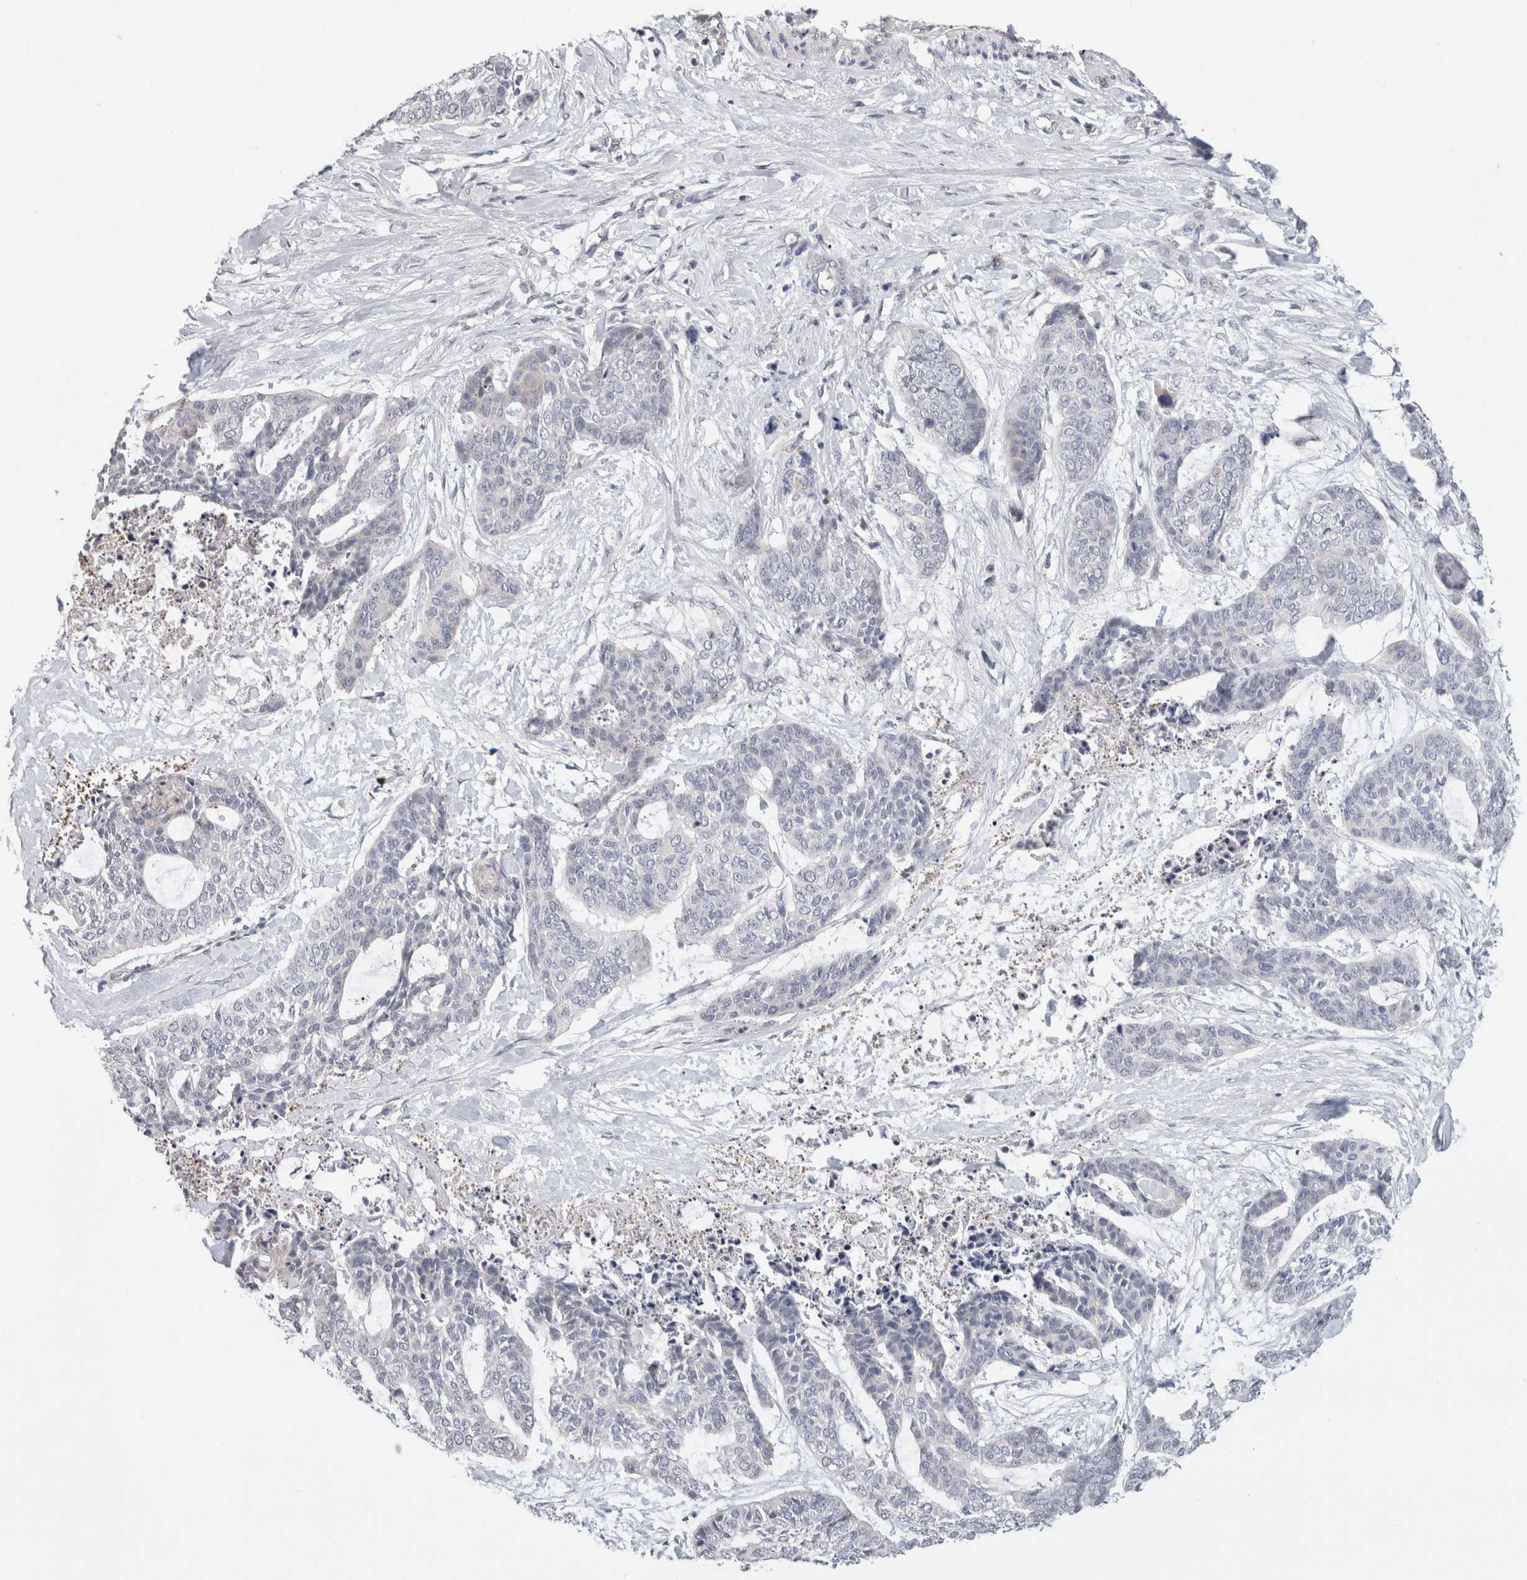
{"staining": {"intensity": "negative", "quantity": "none", "location": "none"}, "tissue": "skin cancer", "cell_type": "Tumor cells", "image_type": "cancer", "snomed": [{"axis": "morphology", "description": "Basal cell carcinoma"}, {"axis": "topography", "description": "Skin"}], "caption": "Tumor cells are negative for brown protein staining in skin cancer.", "gene": "AFP", "patient": {"sex": "female", "age": 64}}